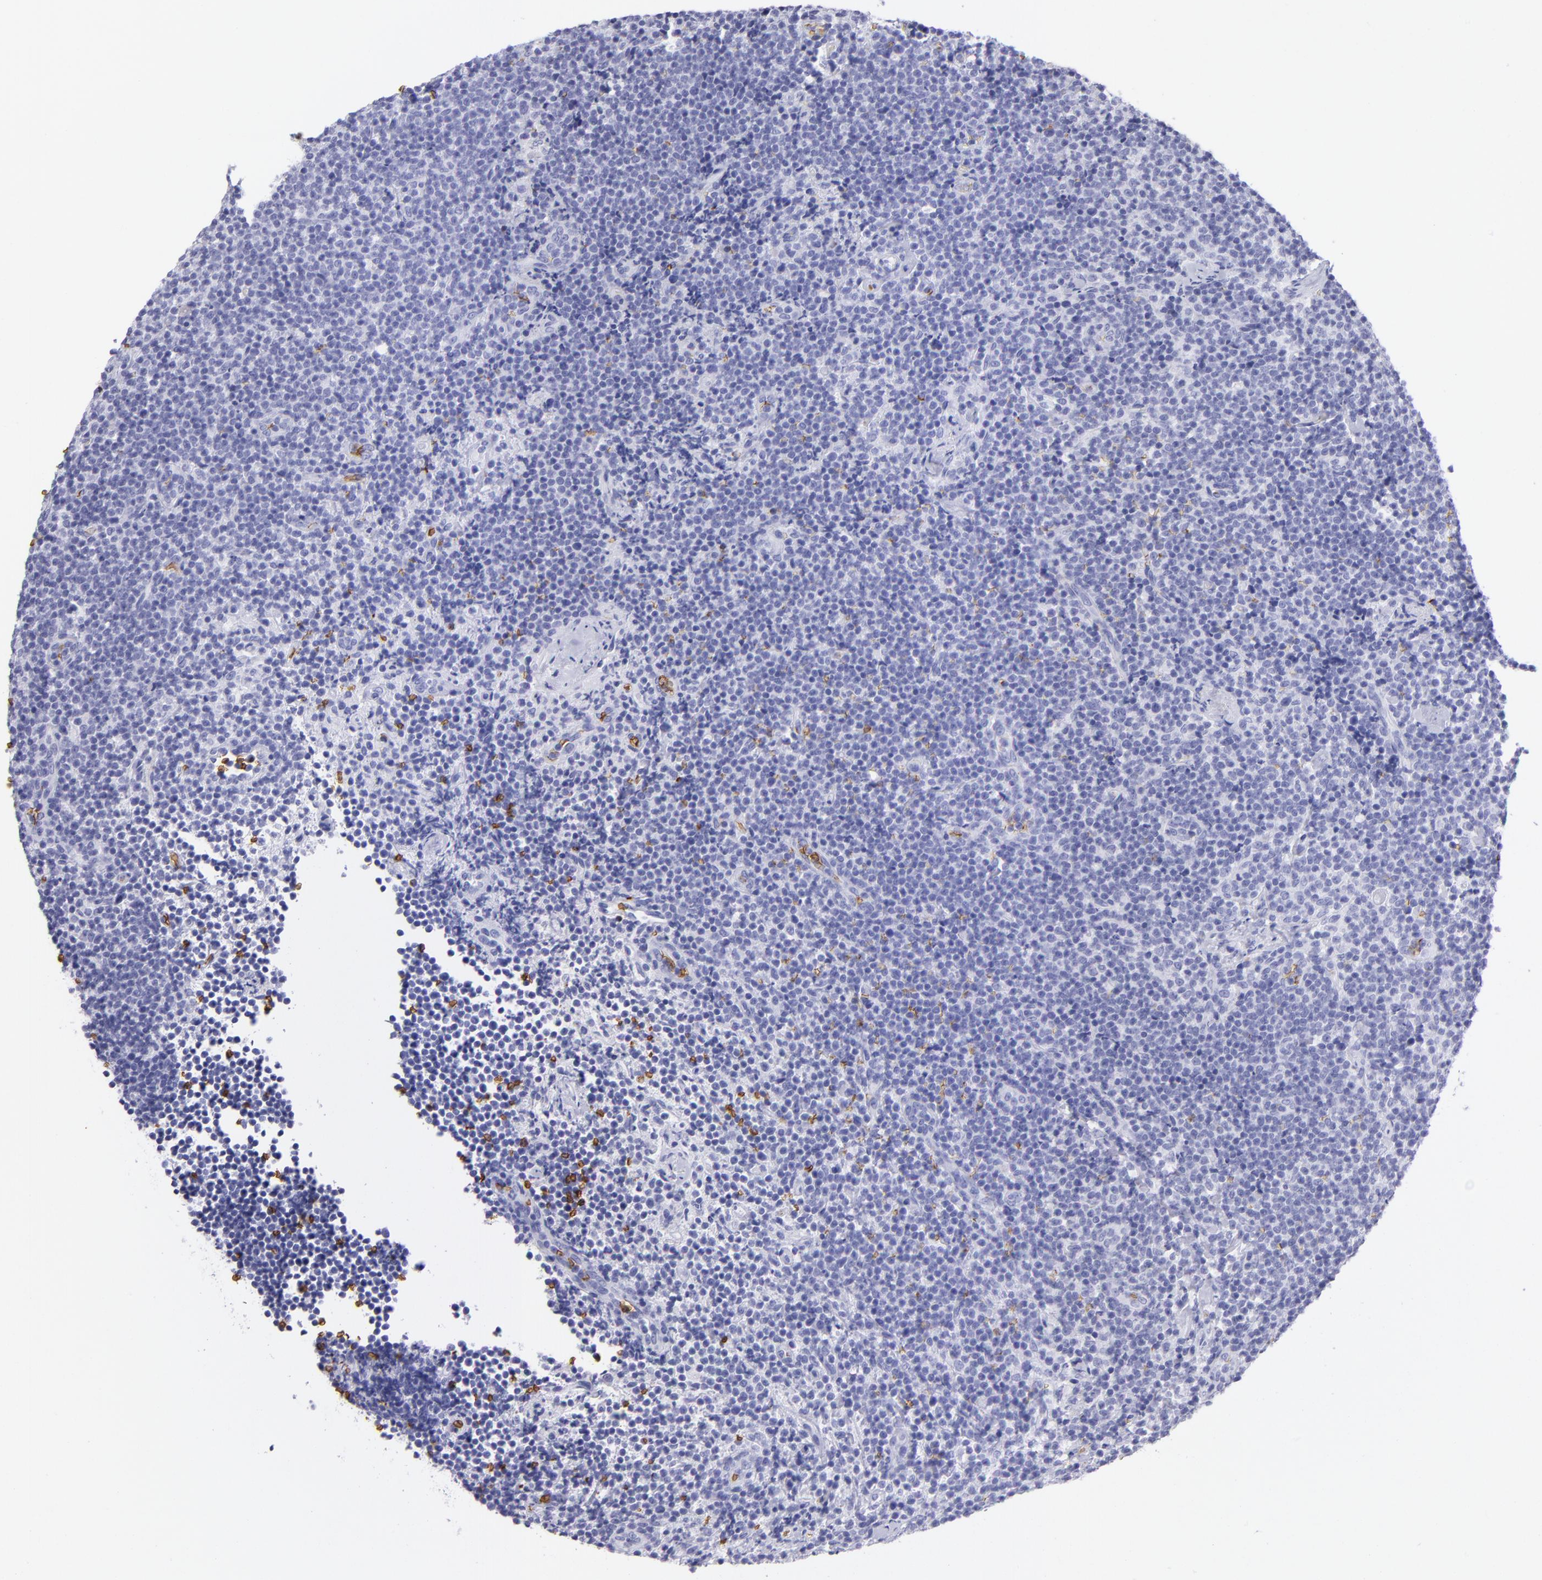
{"staining": {"intensity": "negative", "quantity": "none", "location": "none"}, "tissue": "lymphoma", "cell_type": "Tumor cells", "image_type": "cancer", "snomed": [{"axis": "morphology", "description": "Malignant lymphoma, non-Hodgkin's type, High grade"}, {"axis": "topography", "description": "Lymph node"}], "caption": "IHC of high-grade malignant lymphoma, non-Hodgkin's type displays no staining in tumor cells. (DAB (3,3'-diaminobenzidine) IHC, high magnification).", "gene": "GYPA", "patient": {"sex": "female", "age": 58}}